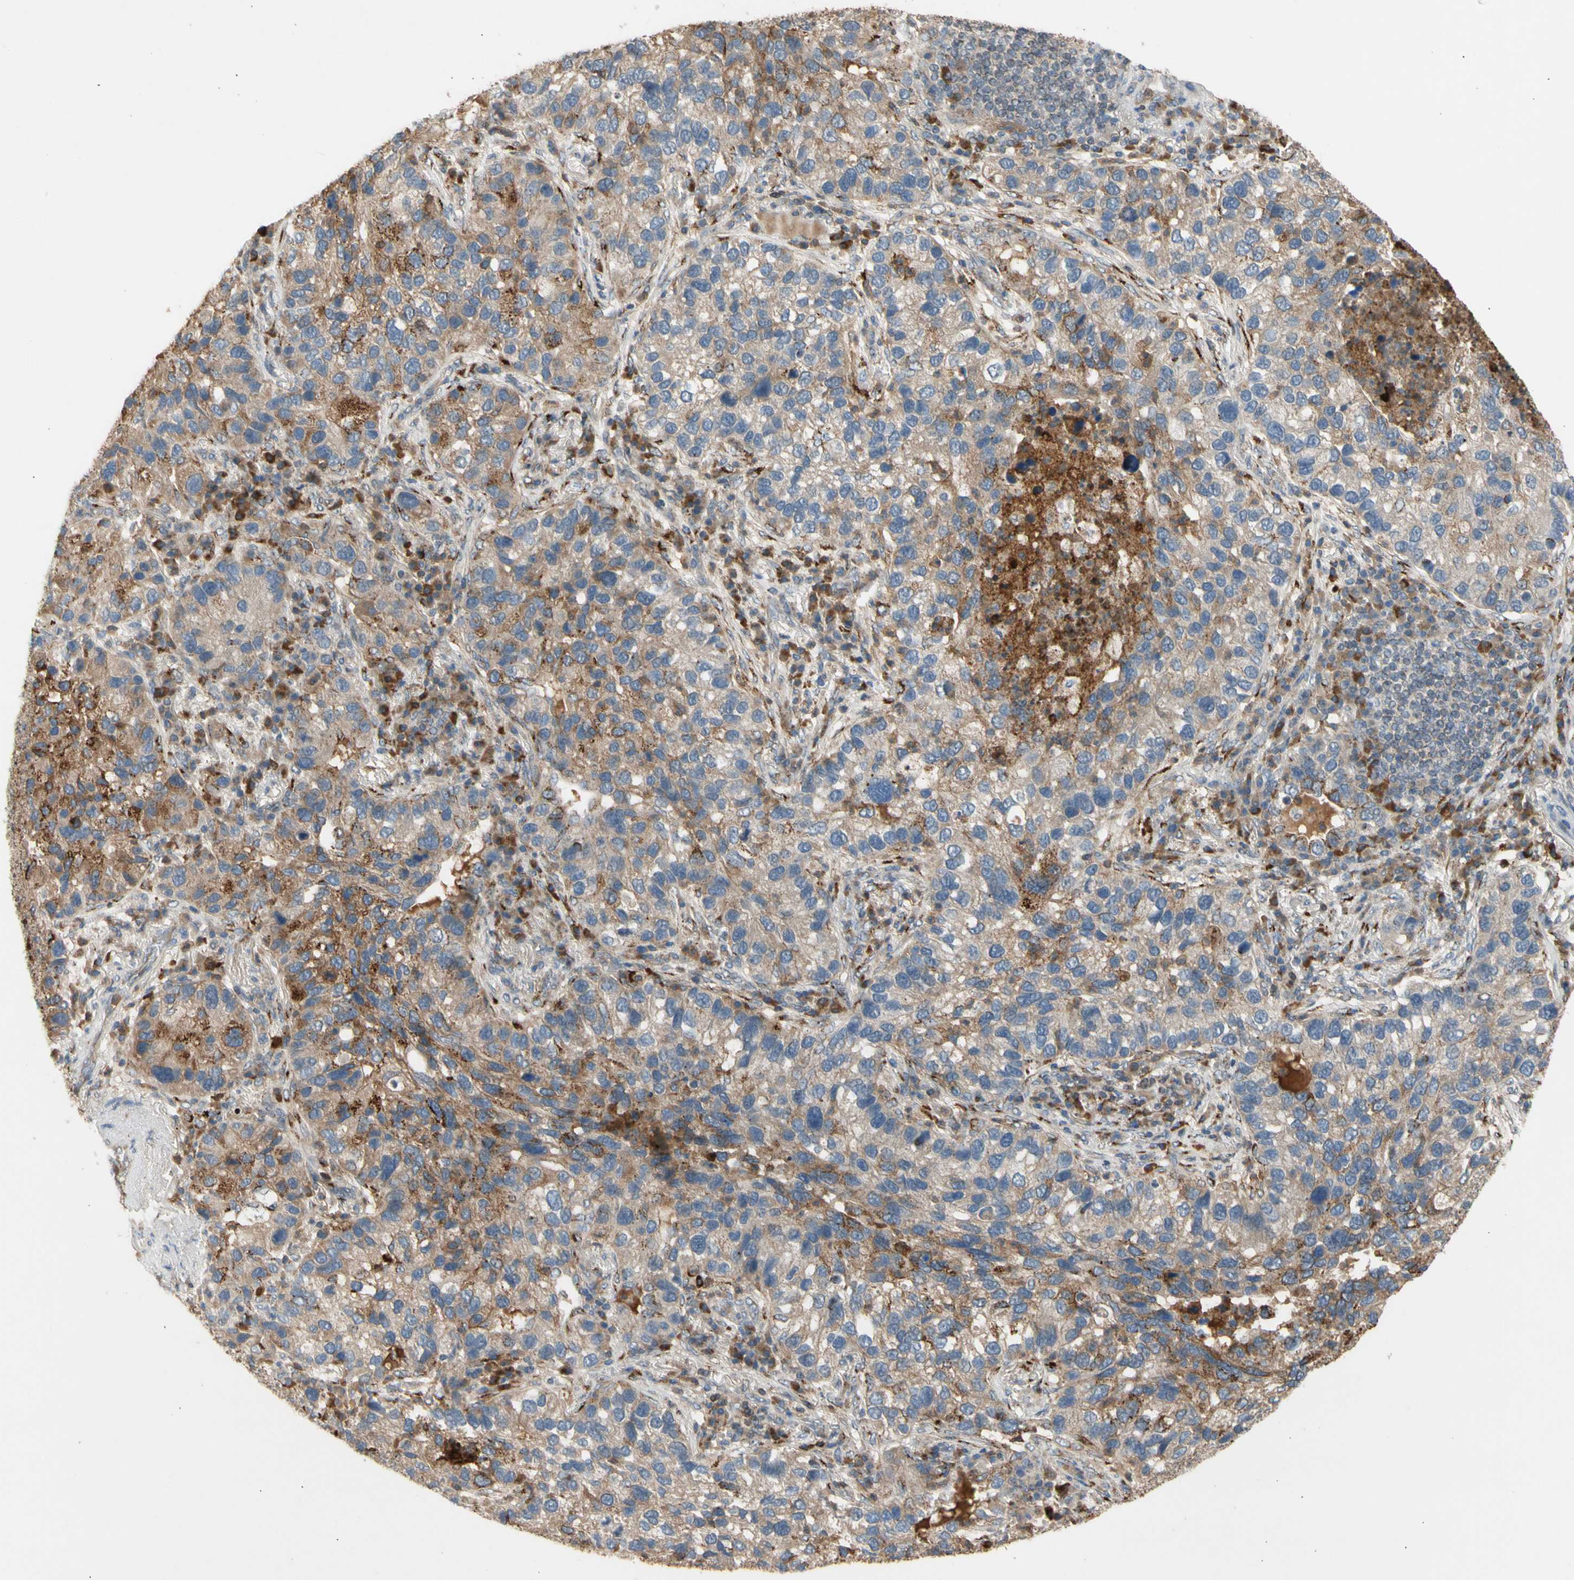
{"staining": {"intensity": "moderate", "quantity": "25%-75%", "location": "cytoplasmic/membranous"}, "tissue": "lung cancer", "cell_type": "Tumor cells", "image_type": "cancer", "snomed": [{"axis": "morphology", "description": "Normal tissue, NOS"}, {"axis": "morphology", "description": "Adenocarcinoma, NOS"}, {"axis": "topography", "description": "Bronchus"}, {"axis": "topography", "description": "Lung"}], "caption": "A photomicrograph showing moderate cytoplasmic/membranous positivity in about 25%-75% of tumor cells in lung adenocarcinoma, as visualized by brown immunohistochemical staining.", "gene": "GALNT5", "patient": {"sex": "male", "age": 54}}